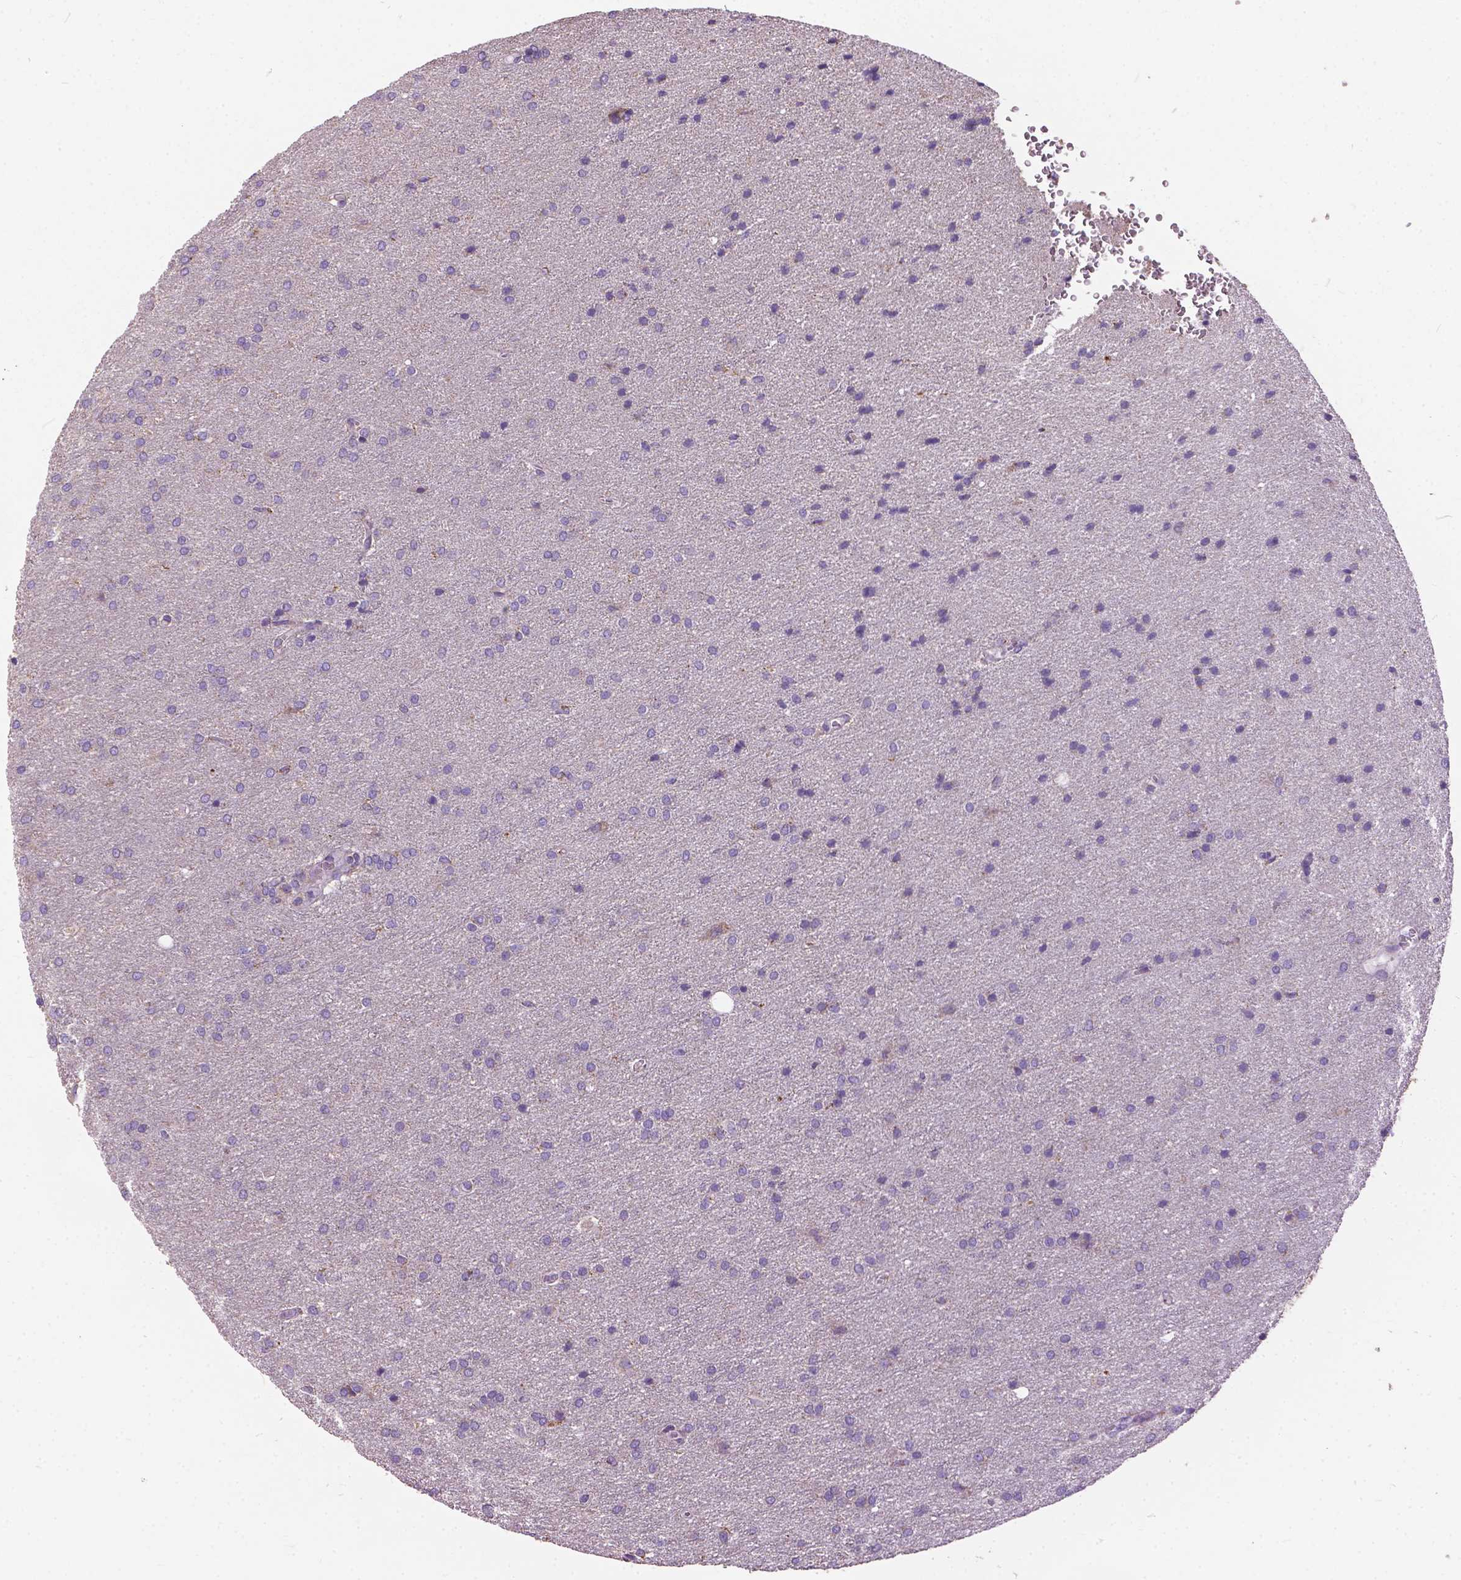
{"staining": {"intensity": "negative", "quantity": "none", "location": "none"}, "tissue": "glioma", "cell_type": "Tumor cells", "image_type": "cancer", "snomed": [{"axis": "morphology", "description": "Glioma, malignant, Low grade"}, {"axis": "topography", "description": "Brain"}], "caption": "This micrograph is of malignant glioma (low-grade) stained with immunohistochemistry to label a protein in brown with the nuclei are counter-stained blue. There is no staining in tumor cells. (Brightfield microscopy of DAB (3,3'-diaminobenzidine) immunohistochemistry at high magnification).", "gene": "VDAC1", "patient": {"sex": "female", "age": 32}}